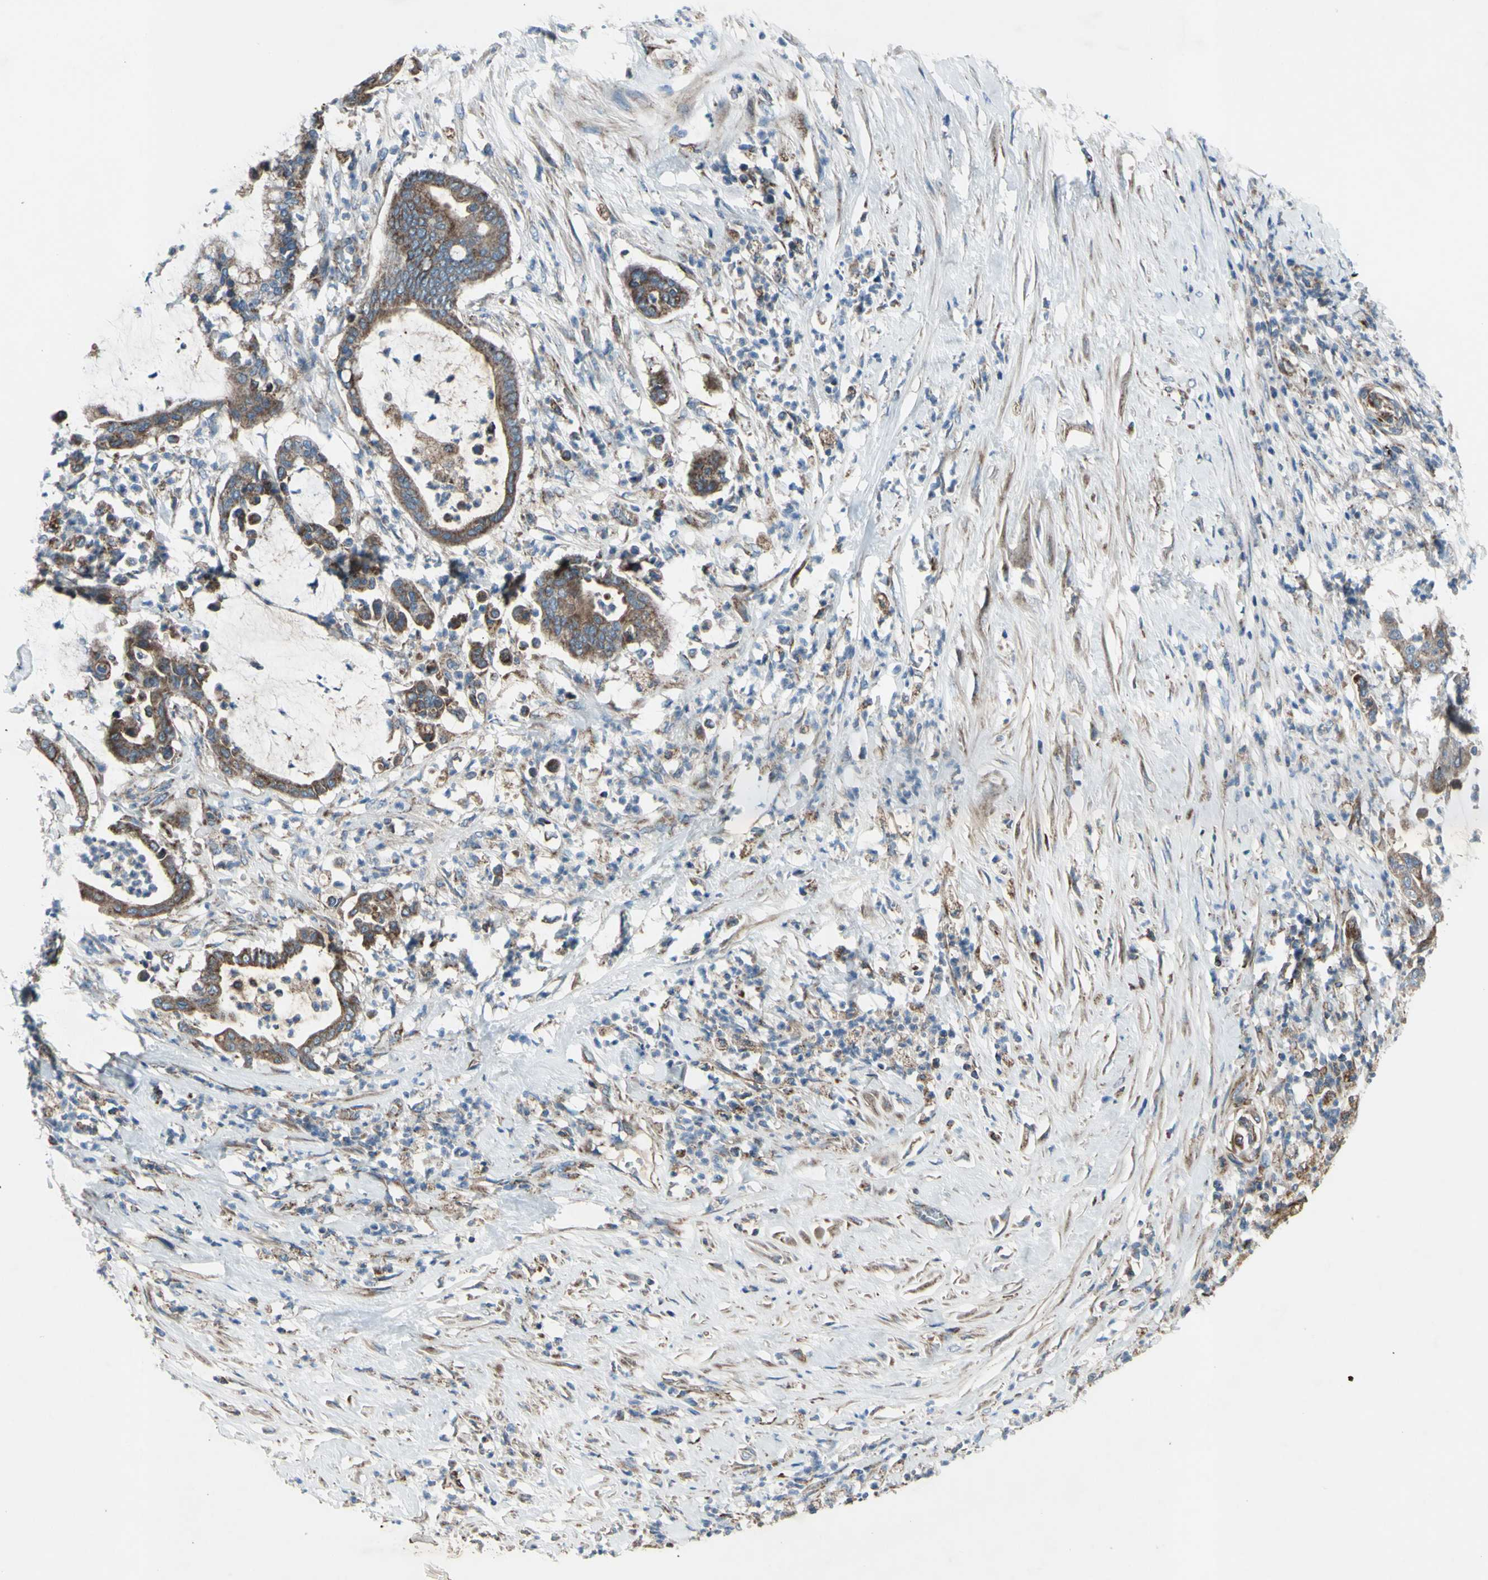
{"staining": {"intensity": "weak", "quantity": ">75%", "location": "cytoplasmic/membranous"}, "tissue": "pancreatic cancer", "cell_type": "Tumor cells", "image_type": "cancer", "snomed": [{"axis": "morphology", "description": "Adenocarcinoma, NOS"}, {"axis": "topography", "description": "Pancreas"}], "caption": "Tumor cells display low levels of weak cytoplasmic/membranous expression in approximately >75% of cells in pancreatic cancer (adenocarcinoma). (DAB (3,3'-diaminobenzidine) = brown stain, brightfield microscopy at high magnification).", "gene": "EMC7", "patient": {"sex": "male", "age": 41}}